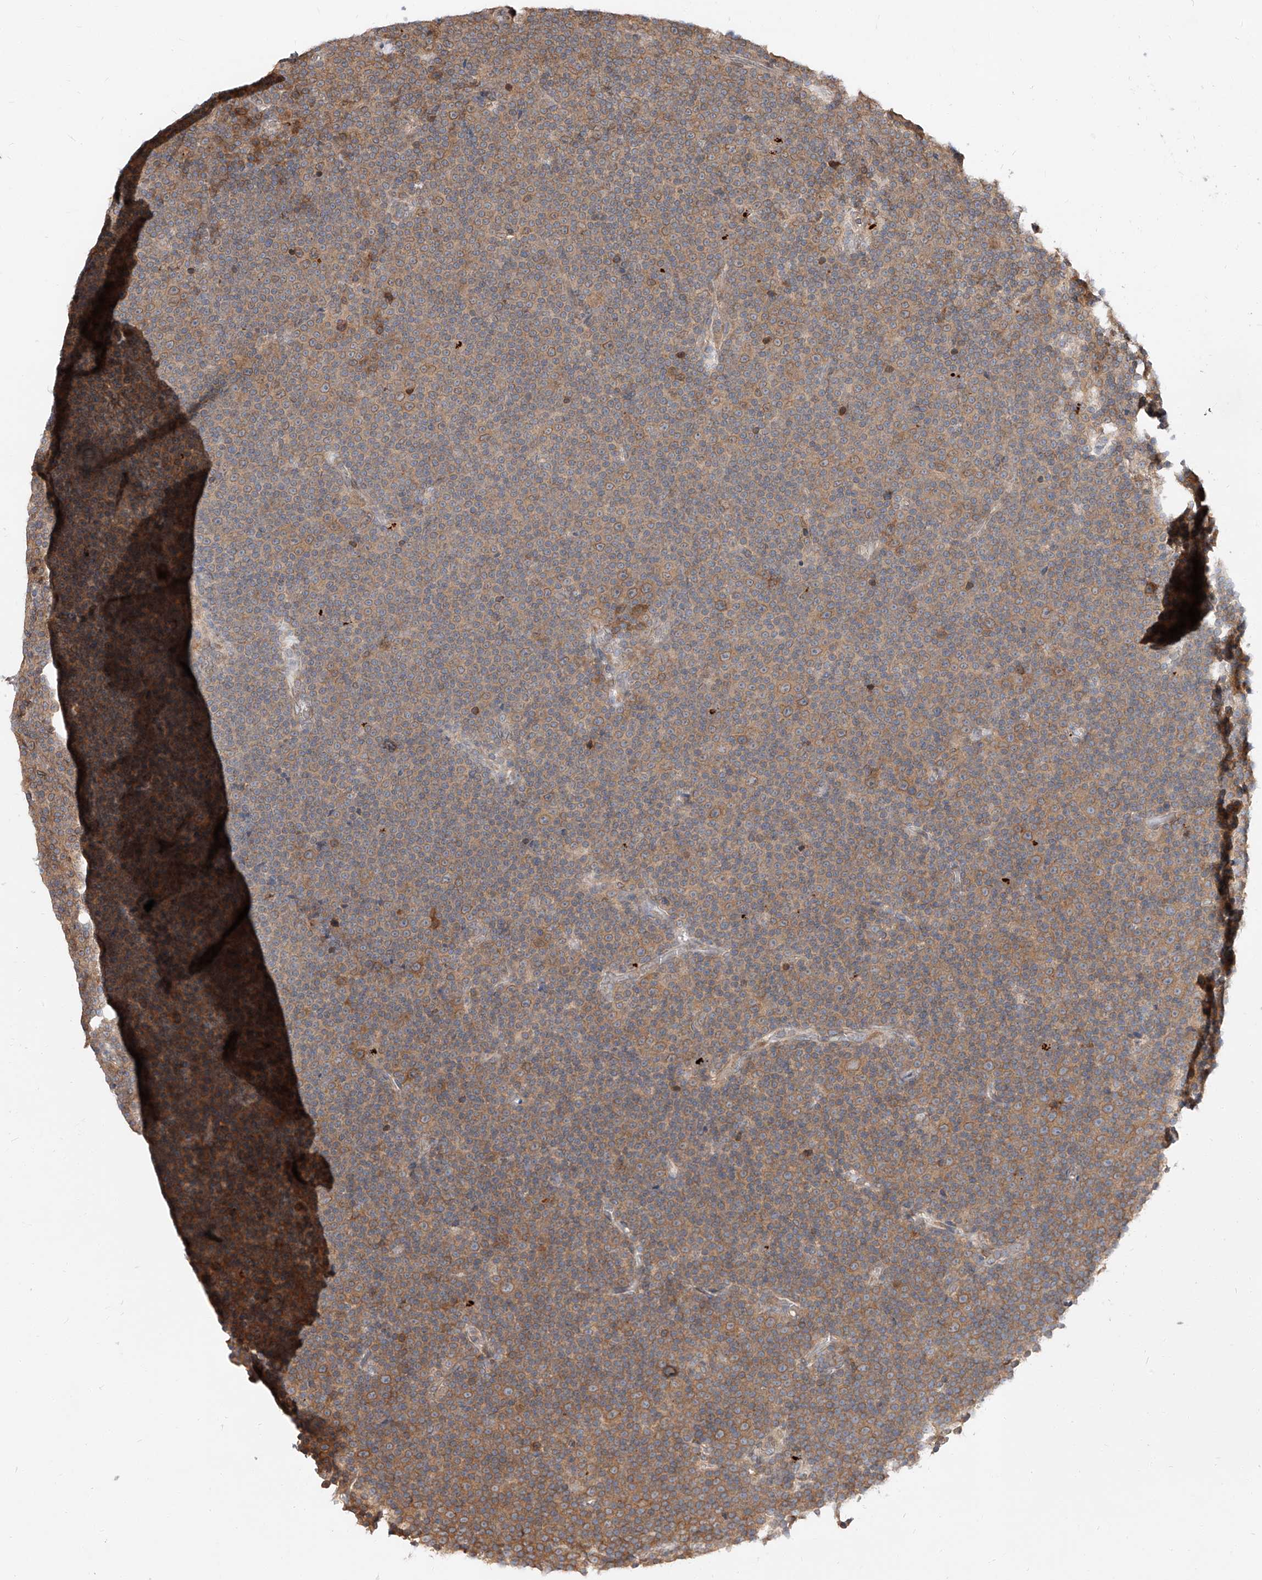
{"staining": {"intensity": "moderate", "quantity": ">75%", "location": "cytoplasmic/membranous"}, "tissue": "lymphoma", "cell_type": "Tumor cells", "image_type": "cancer", "snomed": [{"axis": "morphology", "description": "Malignant lymphoma, non-Hodgkin's type, Low grade"}, {"axis": "topography", "description": "Lymph node"}], "caption": "A photomicrograph of low-grade malignant lymphoma, non-Hodgkin's type stained for a protein reveals moderate cytoplasmic/membranous brown staining in tumor cells. (Stains: DAB in brown, nuclei in blue, Microscopy: brightfield microscopy at high magnification).", "gene": "DIRAS3", "patient": {"sex": "female", "age": 67}}